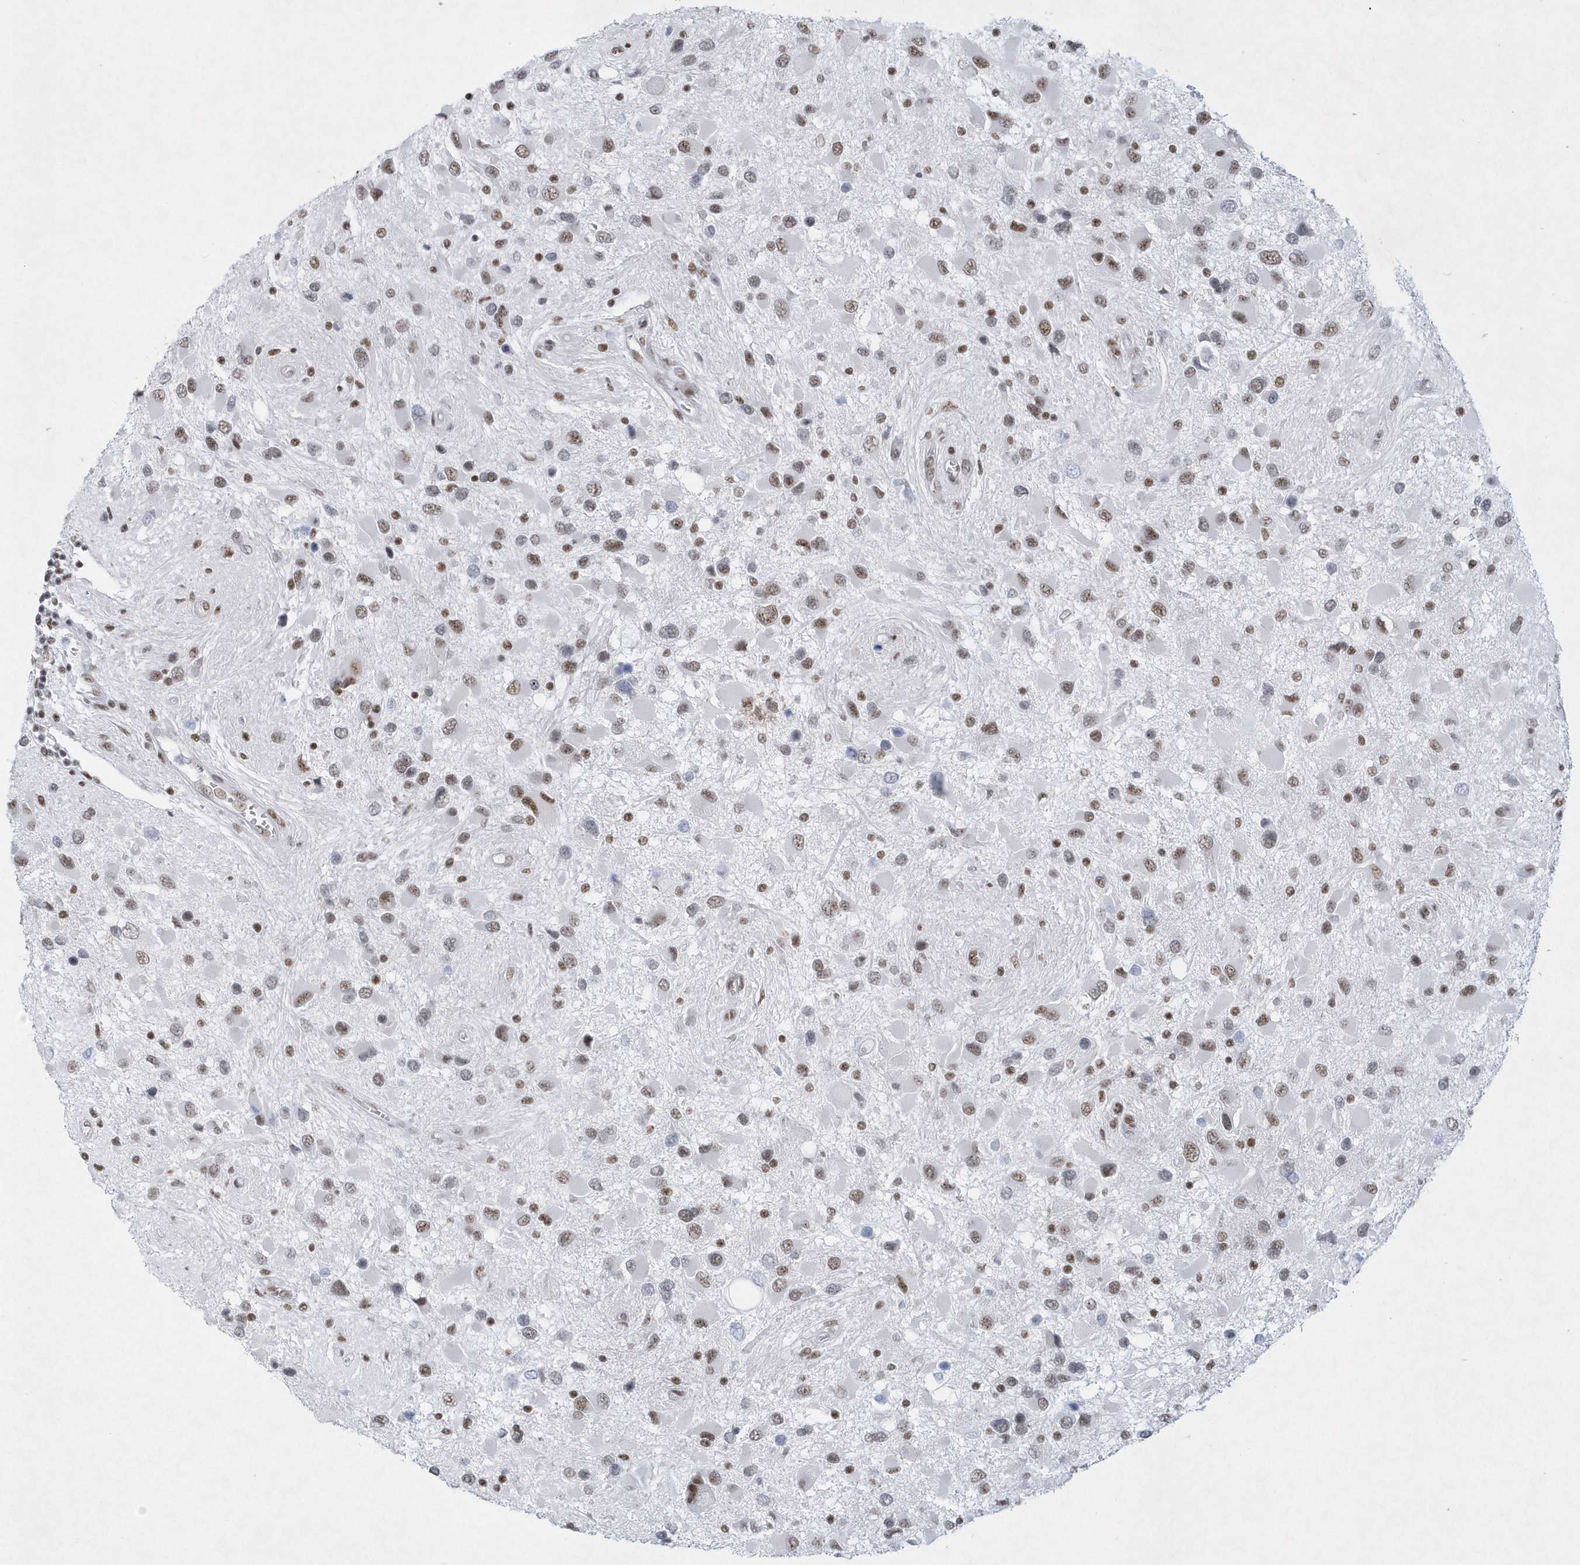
{"staining": {"intensity": "moderate", "quantity": ">75%", "location": "nuclear"}, "tissue": "glioma", "cell_type": "Tumor cells", "image_type": "cancer", "snomed": [{"axis": "morphology", "description": "Glioma, malignant, High grade"}, {"axis": "topography", "description": "Brain"}], "caption": "Immunohistochemical staining of glioma shows medium levels of moderate nuclear staining in approximately >75% of tumor cells.", "gene": "DCLRE1A", "patient": {"sex": "male", "age": 53}}